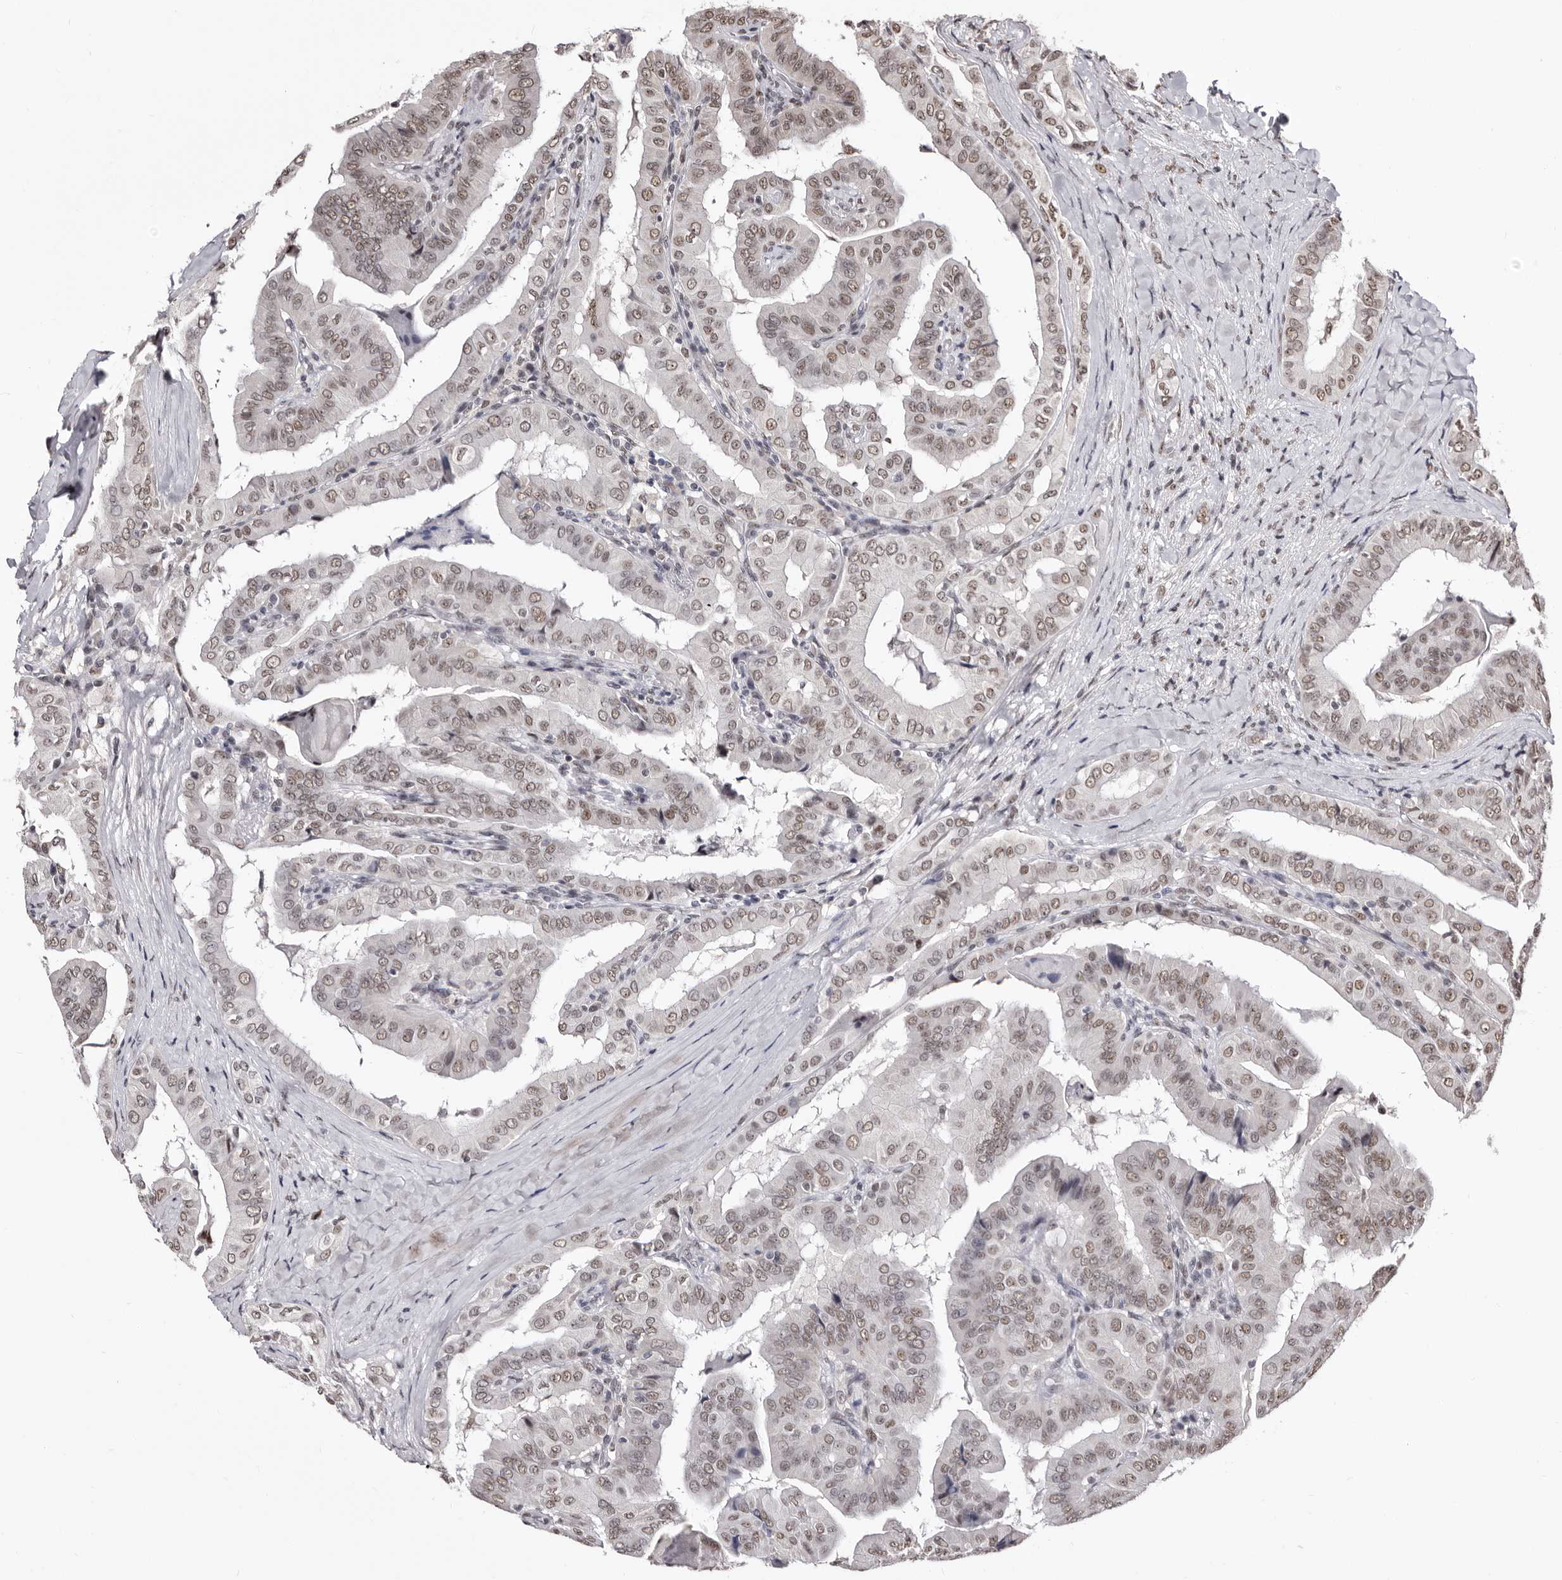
{"staining": {"intensity": "weak", "quantity": ">75%", "location": "nuclear"}, "tissue": "thyroid cancer", "cell_type": "Tumor cells", "image_type": "cancer", "snomed": [{"axis": "morphology", "description": "Papillary adenocarcinoma, NOS"}, {"axis": "topography", "description": "Thyroid gland"}], "caption": "Tumor cells show low levels of weak nuclear staining in approximately >75% of cells in thyroid cancer. Immunohistochemistry stains the protein of interest in brown and the nuclei are stained blue.", "gene": "ANAPC11", "patient": {"sex": "male", "age": 33}}